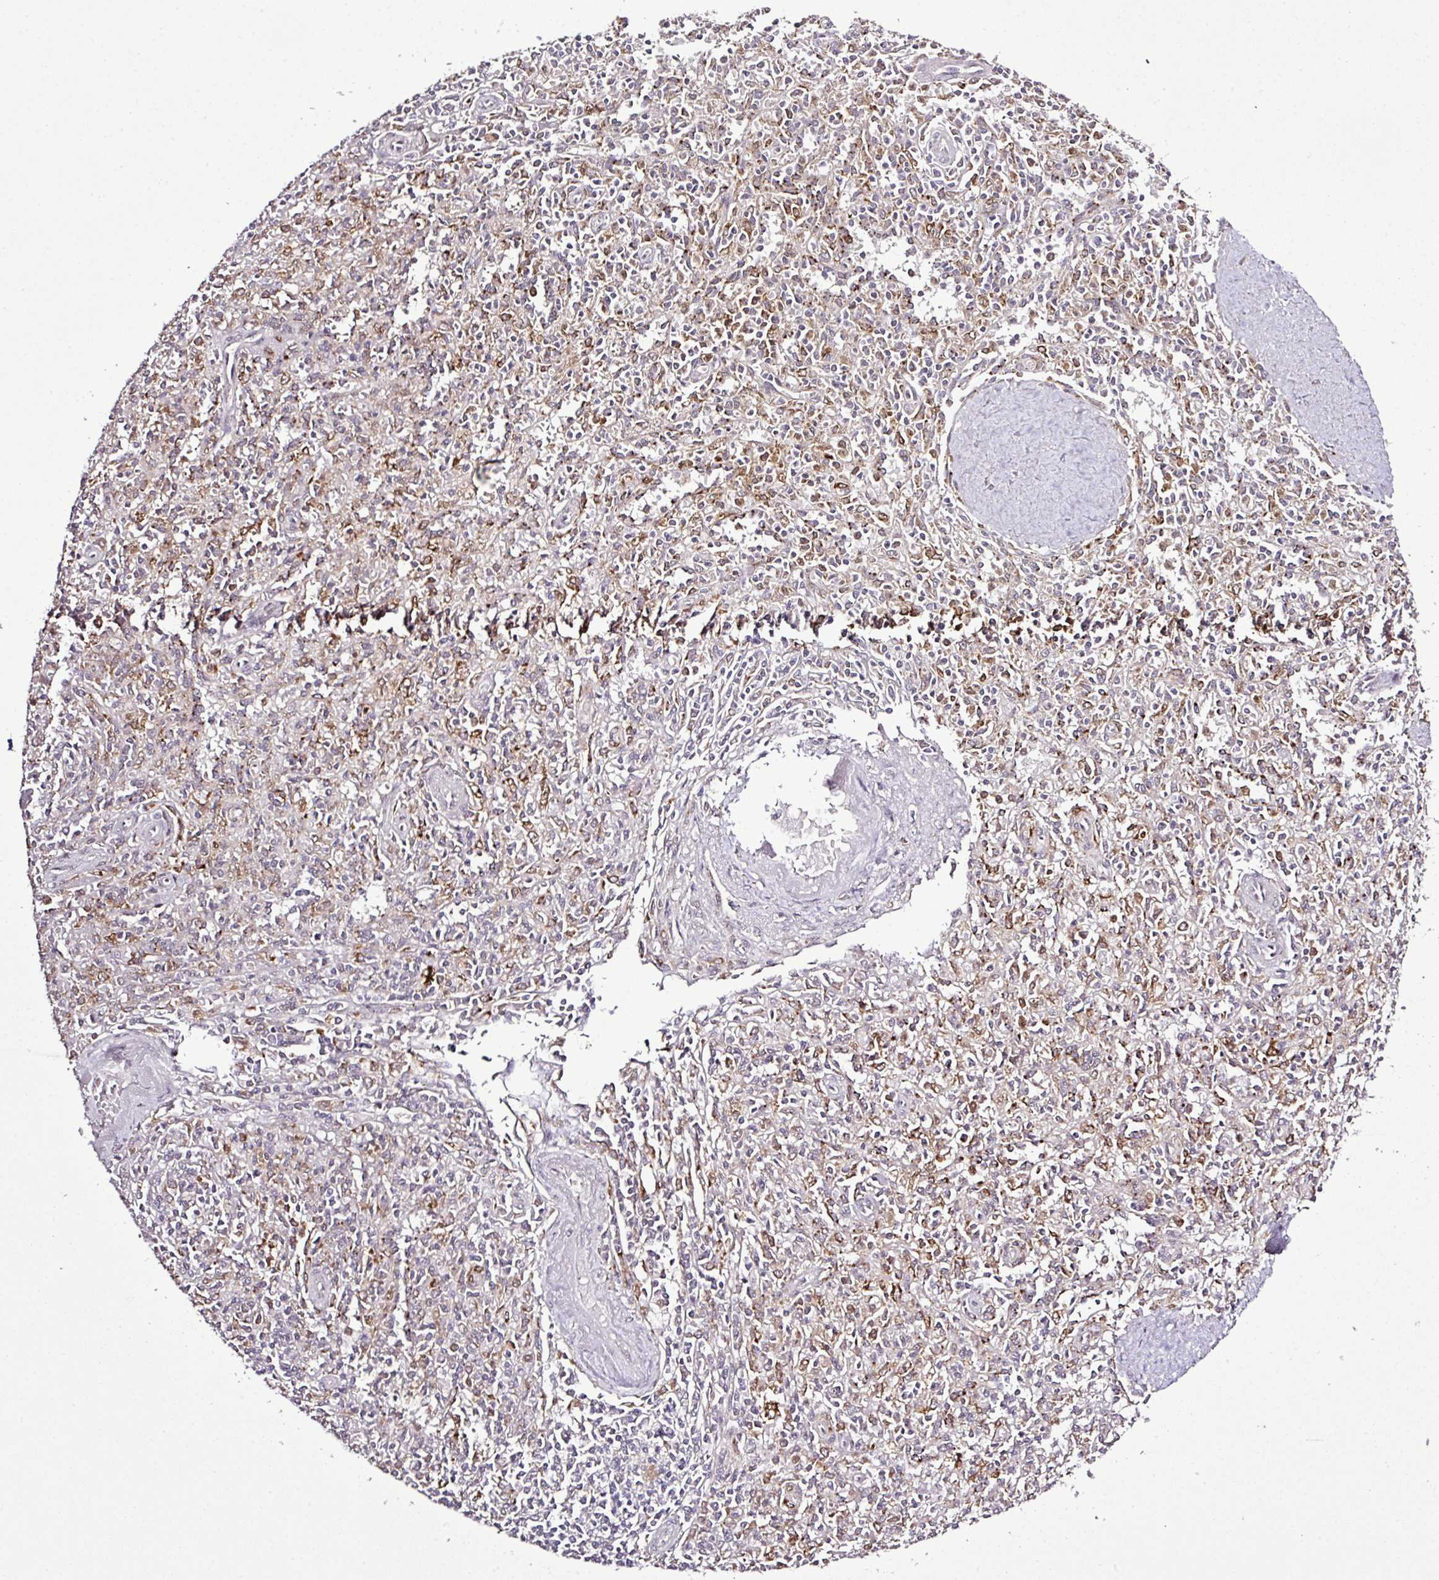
{"staining": {"intensity": "negative", "quantity": "none", "location": "none"}, "tissue": "spleen", "cell_type": "Cells in red pulp", "image_type": "normal", "snomed": [{"axis": "morphology", "description": "Normal tissue, NOS"}, {"axis": "topography", "description": "Spleen"}], "caption": "The histopathology image displays no significant positivity in cells in red pulp of spleen.", "gene": "SMCO4", "patient": {"sex": "female", "age": 70}}